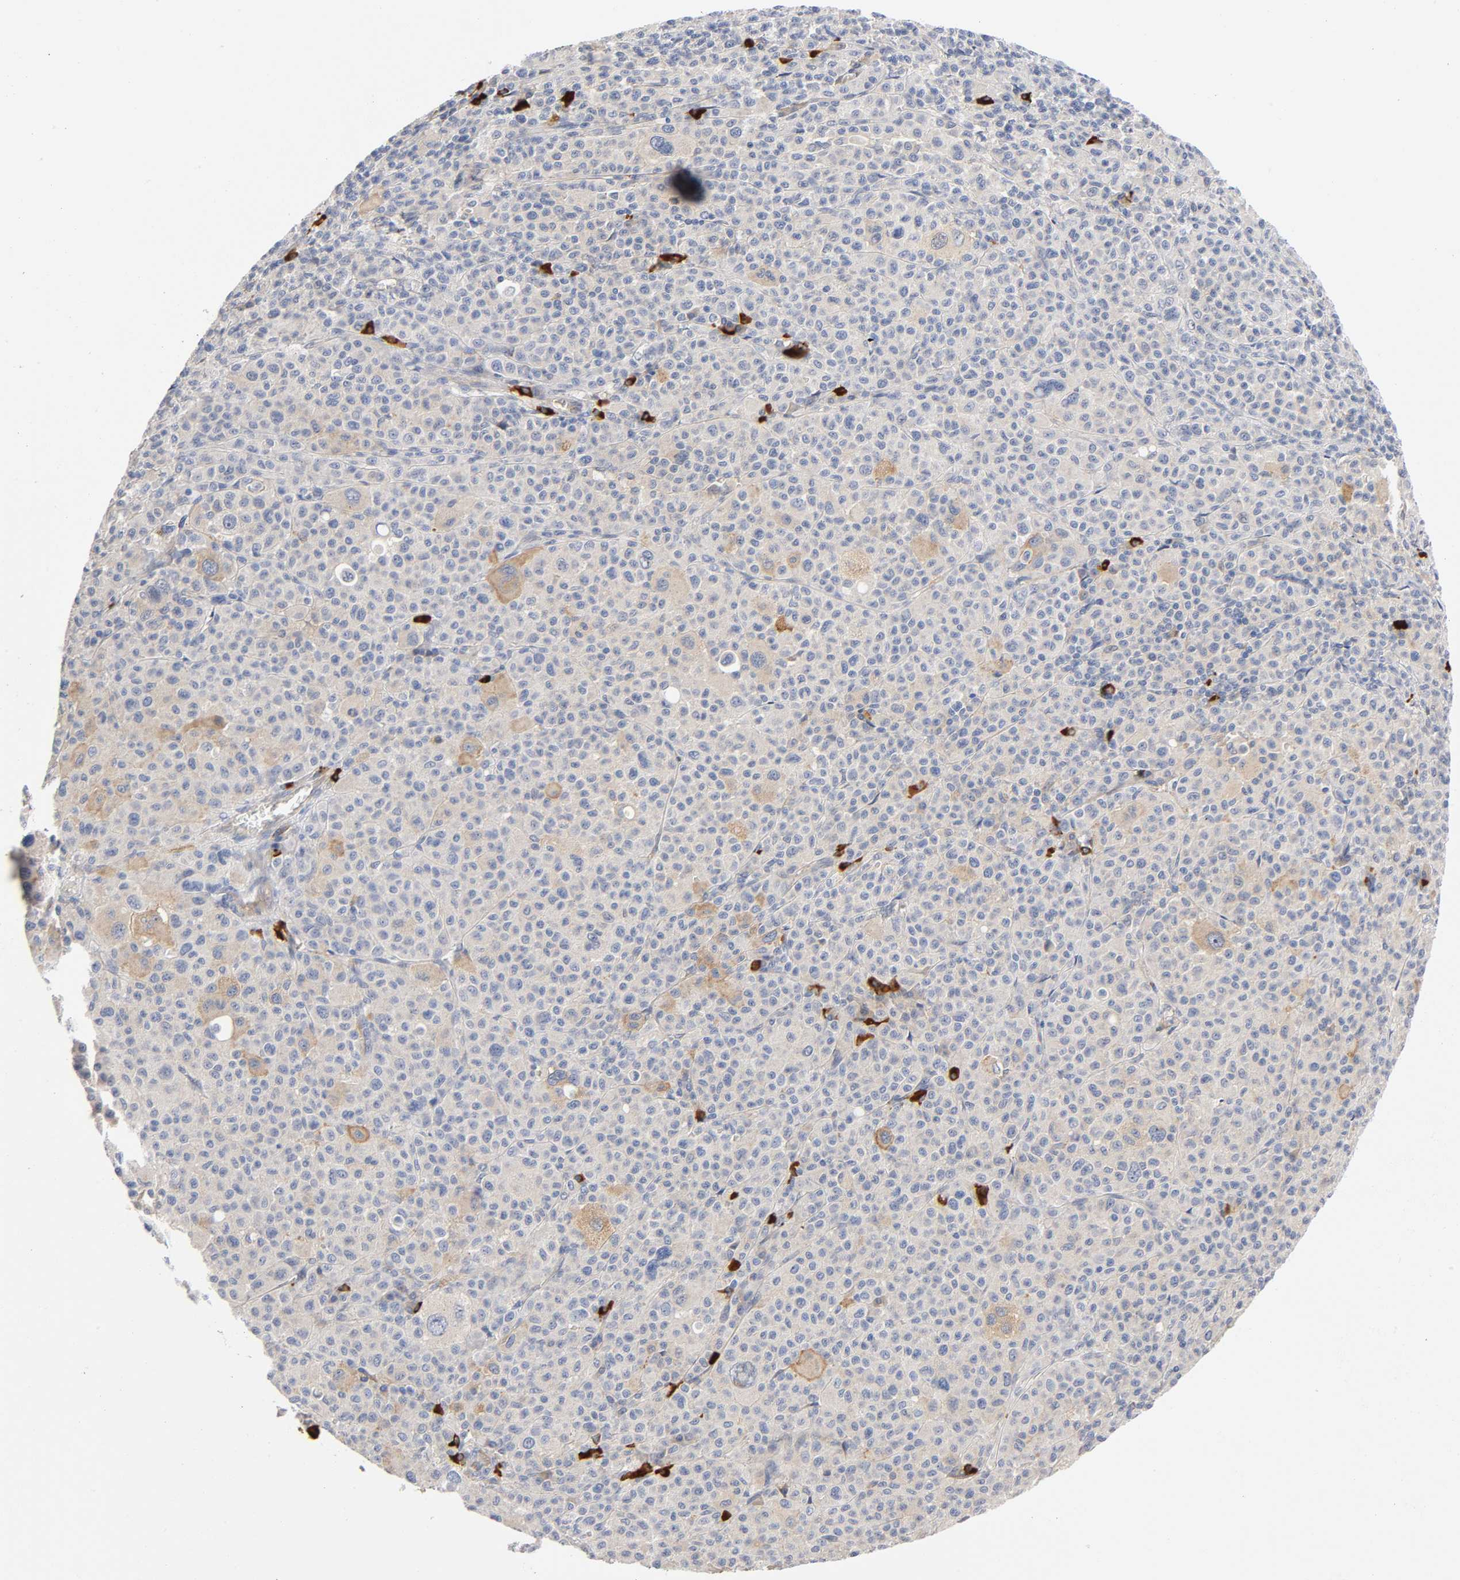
{"staining": {"intensity": "weak", "quantity": ">75%", "location": "cytoplasmic/membranous"}, "tissue": "melanoma", "cell_type": "Tumor cells", "image_type": "cancer", "snomed": [{"axis": "morphology", "description": "Malignant melanoma, Metastatic site"}, {"axis": "topography", "description": "Skin"}], "caption": "Immunohistochemical staining of melanoma shows low levels of weak cytoplasmic/membranous protein positivity in approximately >75% of tumor cells.", "gene": "NOVA1", "patient": {"sex": "female", "age": 74}}